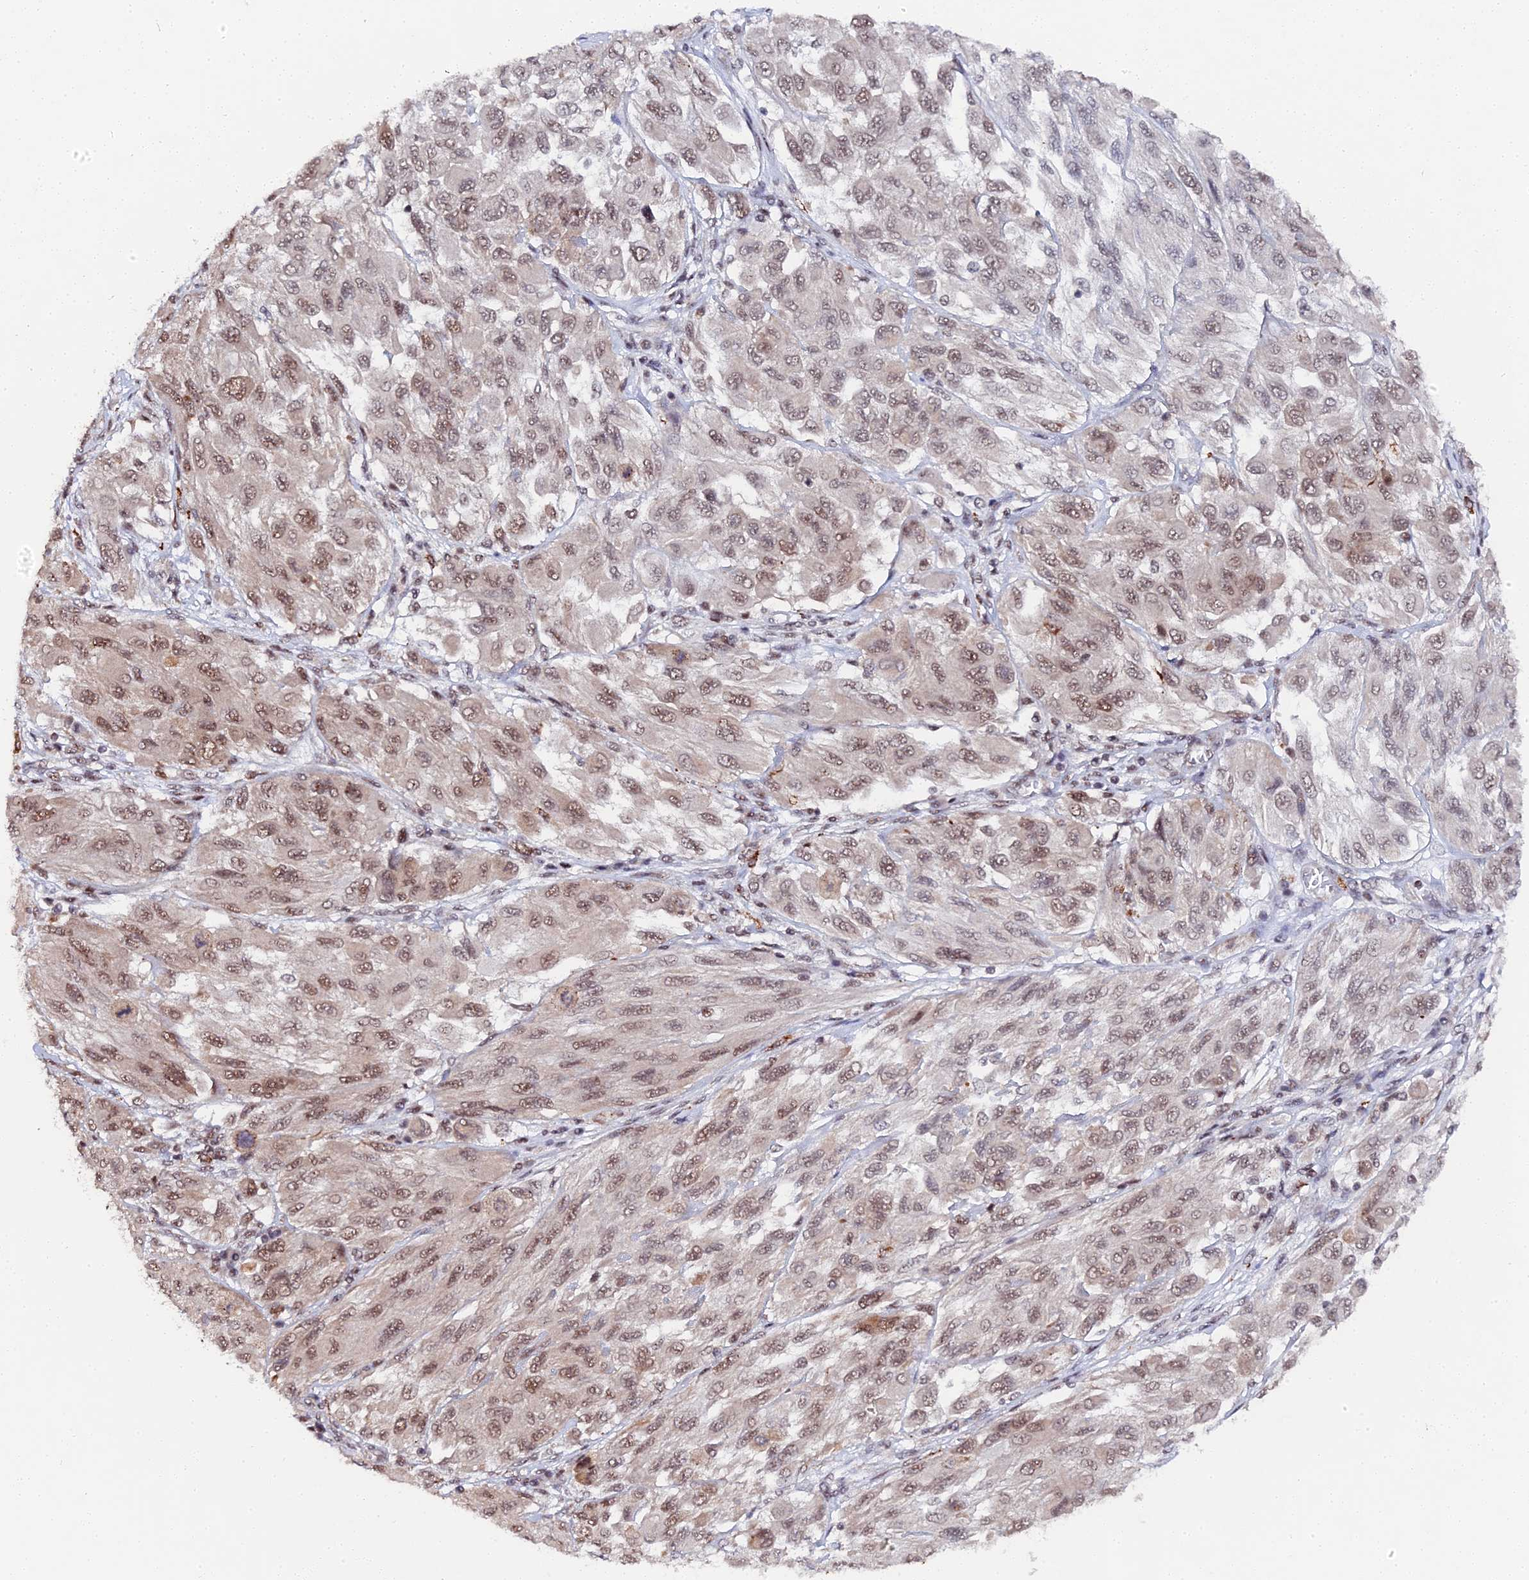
{"staining": {"intensity": "moderate", "quantity": ">75%", "location": "nuclear"}, "tissue": "melanoma", "cell_type": "Tumor cells", "image_type": "cancer", "snomed": [{"axis": "morphology", "description": "Malignant melanoma, NOS"}, {"axis": "topography", "description": "Skin"}], "caption": "Protein positivity by IHC reveals moderate nuclear positivity in about >75% of tumor cells in malignant melanoma. The protein is shown in brown color, while the nuclei are stained blue.", "gene": "MAGOHB", "patient": {"sex": "female", "age": 91}}